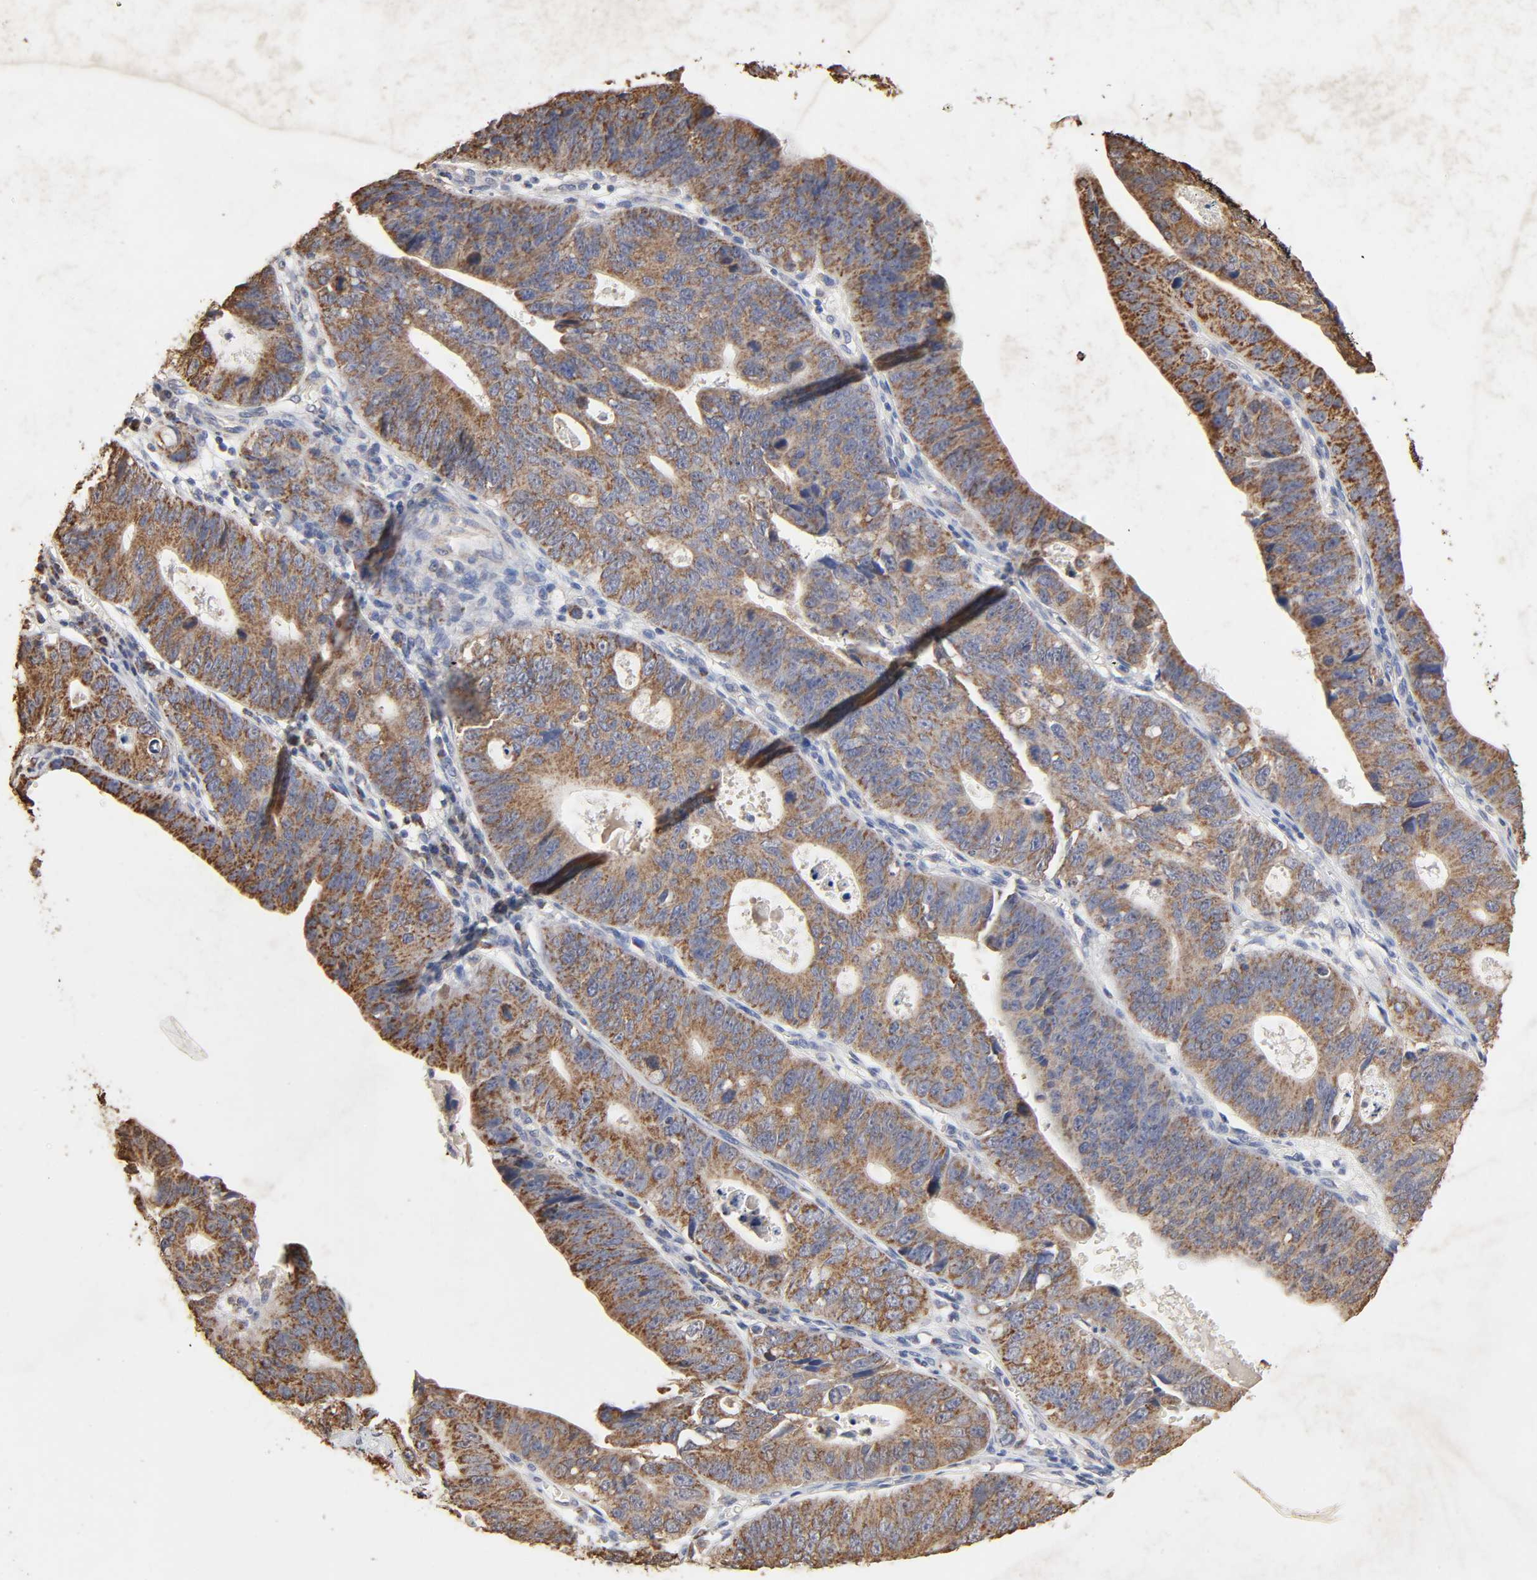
{"staining": {"intensity": "moderate", "quantity": ">75%", "location": "cytoplasmic/membranous"}, "tissue": "stomach cancer", "cell_type": "Tumor cells", "image_type": "cancer", "snomed": [{"axis": "morphology", "description": "Adenocarcinoma, NOS"}, {"axis": "topography", "description": "Stomach"}], "caption": "A photomicrograph of adenocarcinoma (stomach) stained for a protein demonstrates moderate cytoplasmic/membranous brown staining in tumor cells. Using DAB (brown) and hematoxylin (blue) stains, captured at high magnification using brightfield microscopy.", "gene": "CYCS", "patient": {"sex": "male", "age": 59}}